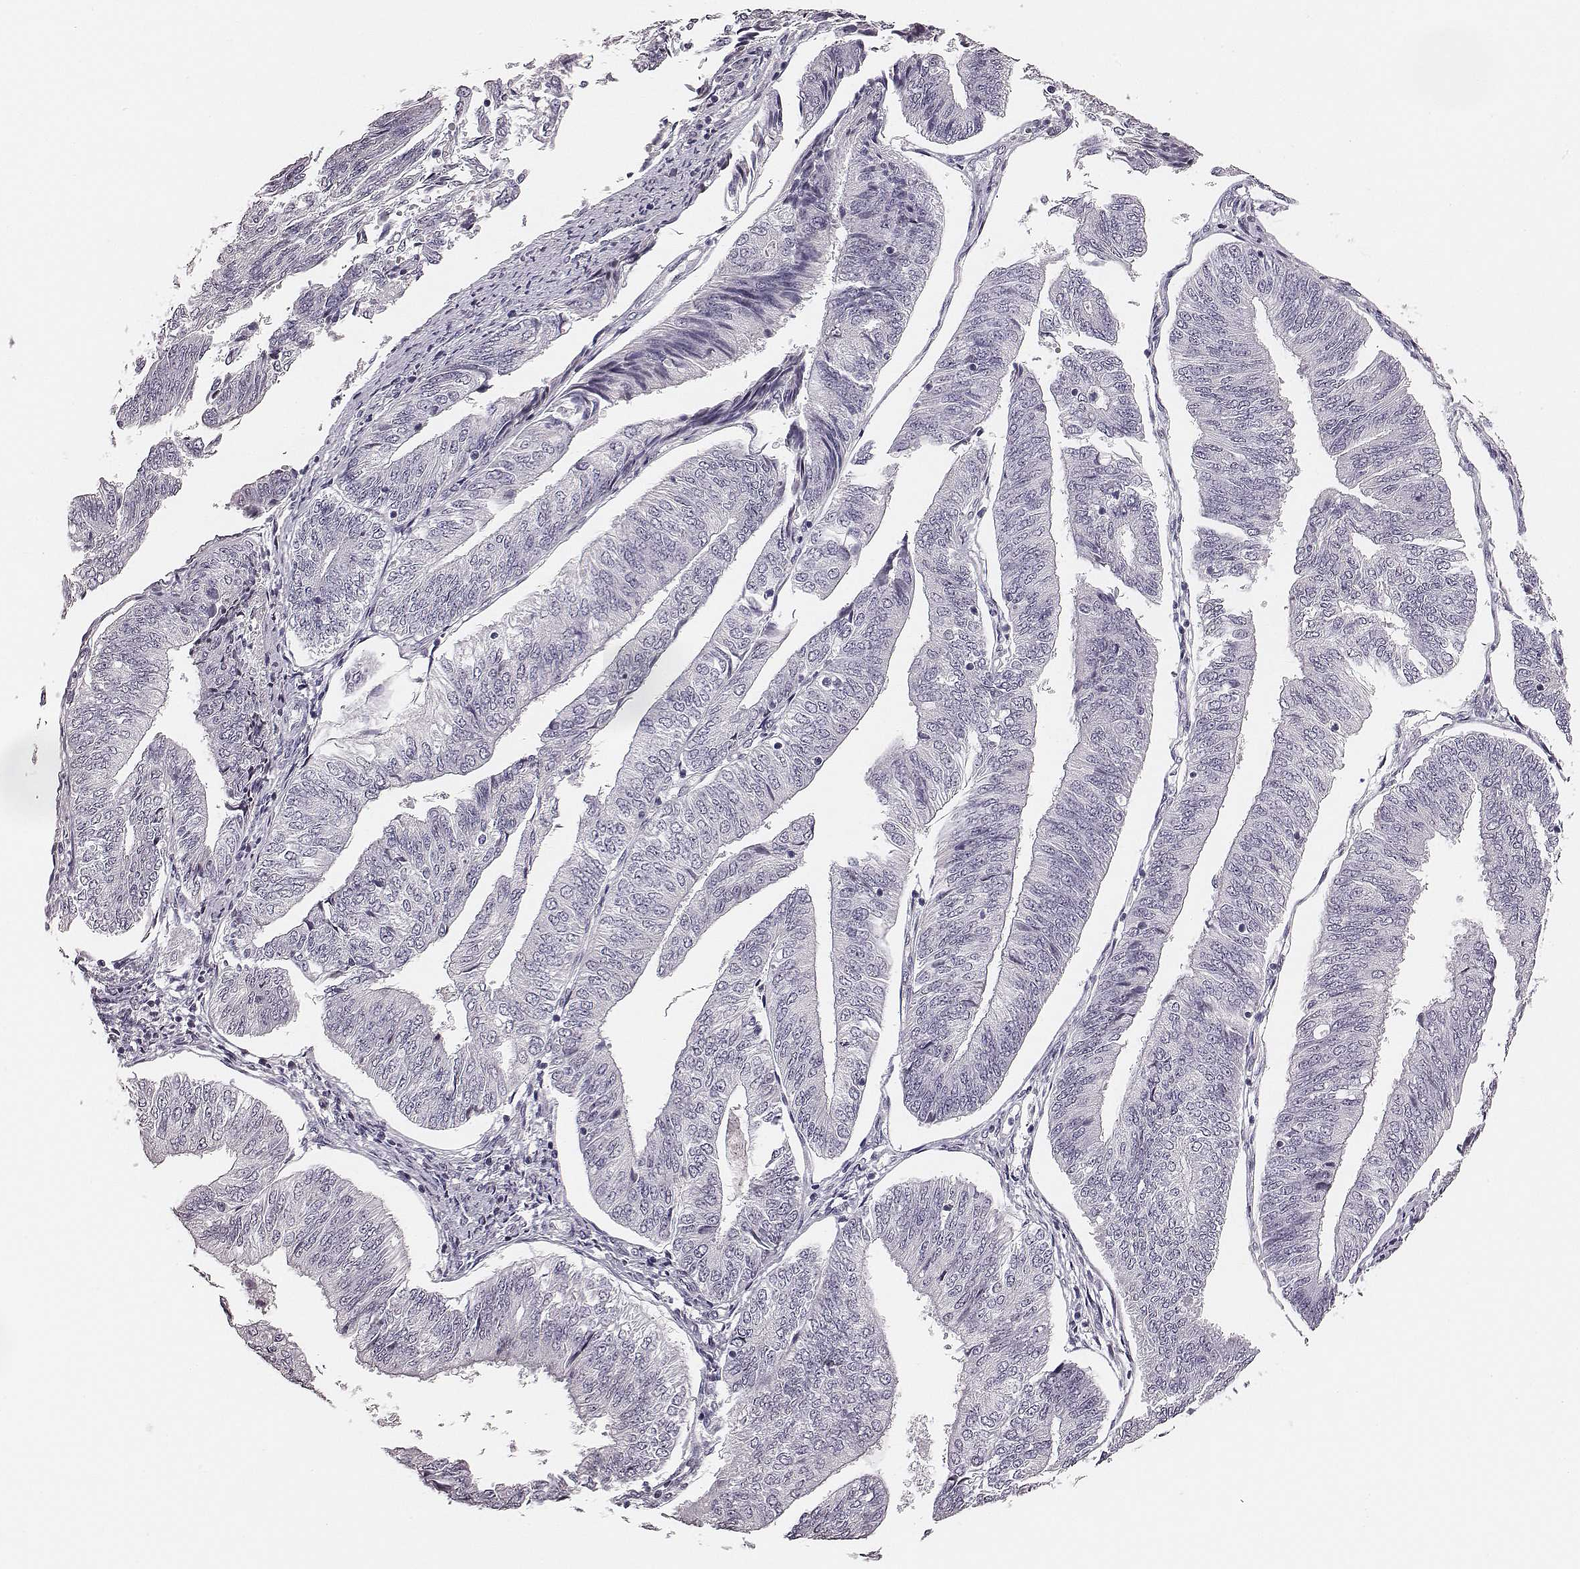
{"staining": {"intensity": "negative", "quantity": "none", "location": "none"}, "tissue": "endometrial cancer", "cell_type": "Tumor cells", "image_type": "cancer", "snomed": [{"axis": "morphology", "description": "Adenocarcinoma, NOS"}, {"axis": "topography", "description": "Endometrium"}], "caption": "Tumor cells show no significant staining in endometrial adenocarcinoma.", "gene": "CSHL1", "patient": {"sex": "female", "age": 58}}